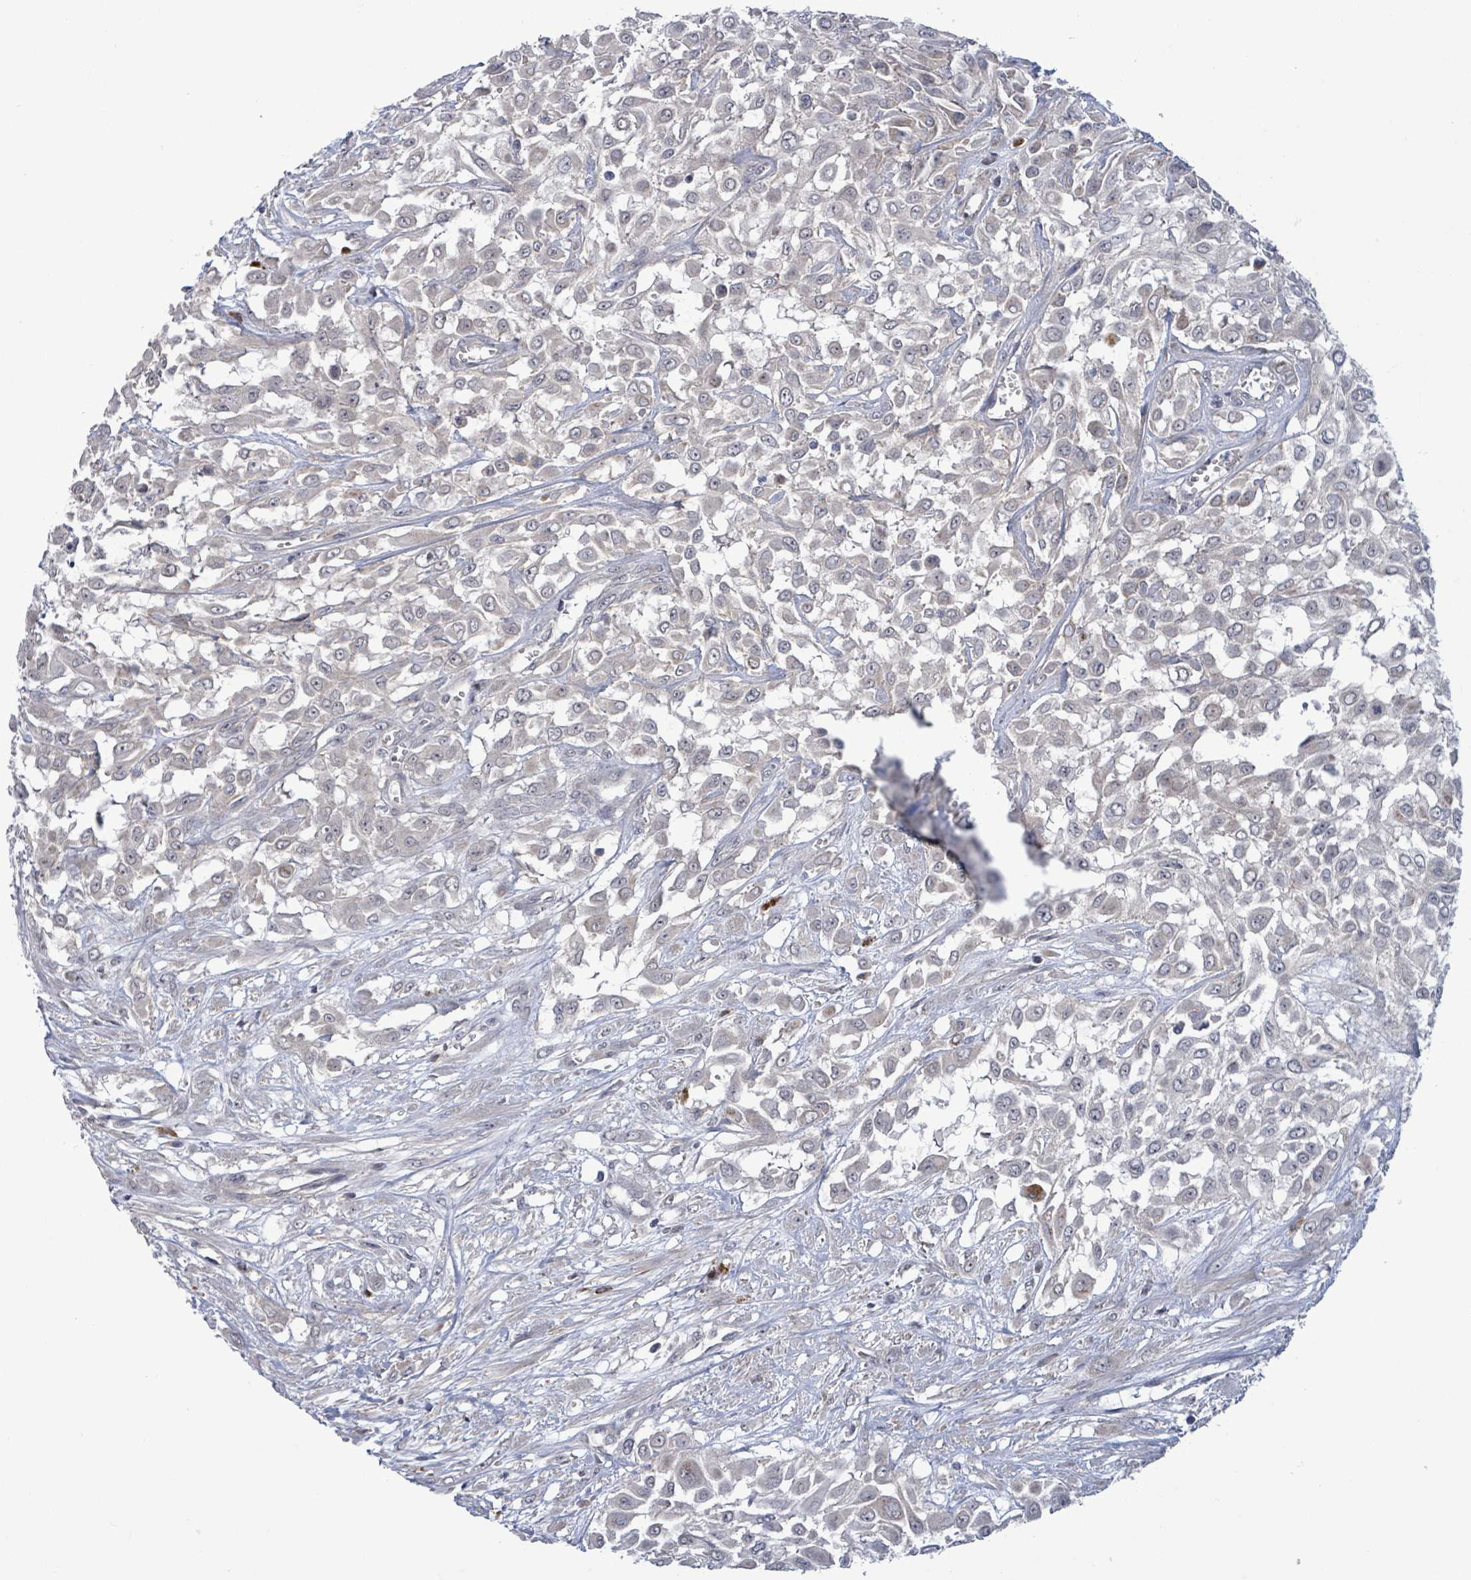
{"staining": {"intensity": "negative", "quantity": "none", "location": "none"}, "tissue": "urothelial cancer", "cell_type": "Tumor cells", "image_type": "cancer", "snomed": [{"axis": "morphology", "description": "Urothelial carcinoma, High grade"}, {"axis": "topography", "description": "Urinary bladder"}], "caption": "Tumor cells show no significant protein positivity in high-grade urothelial carcinoma. (DAB immunohistochemistry with hematoxylin counter stain).", "gene": "AMMECR1", "patient": {"sex": "male", "age": 57}}